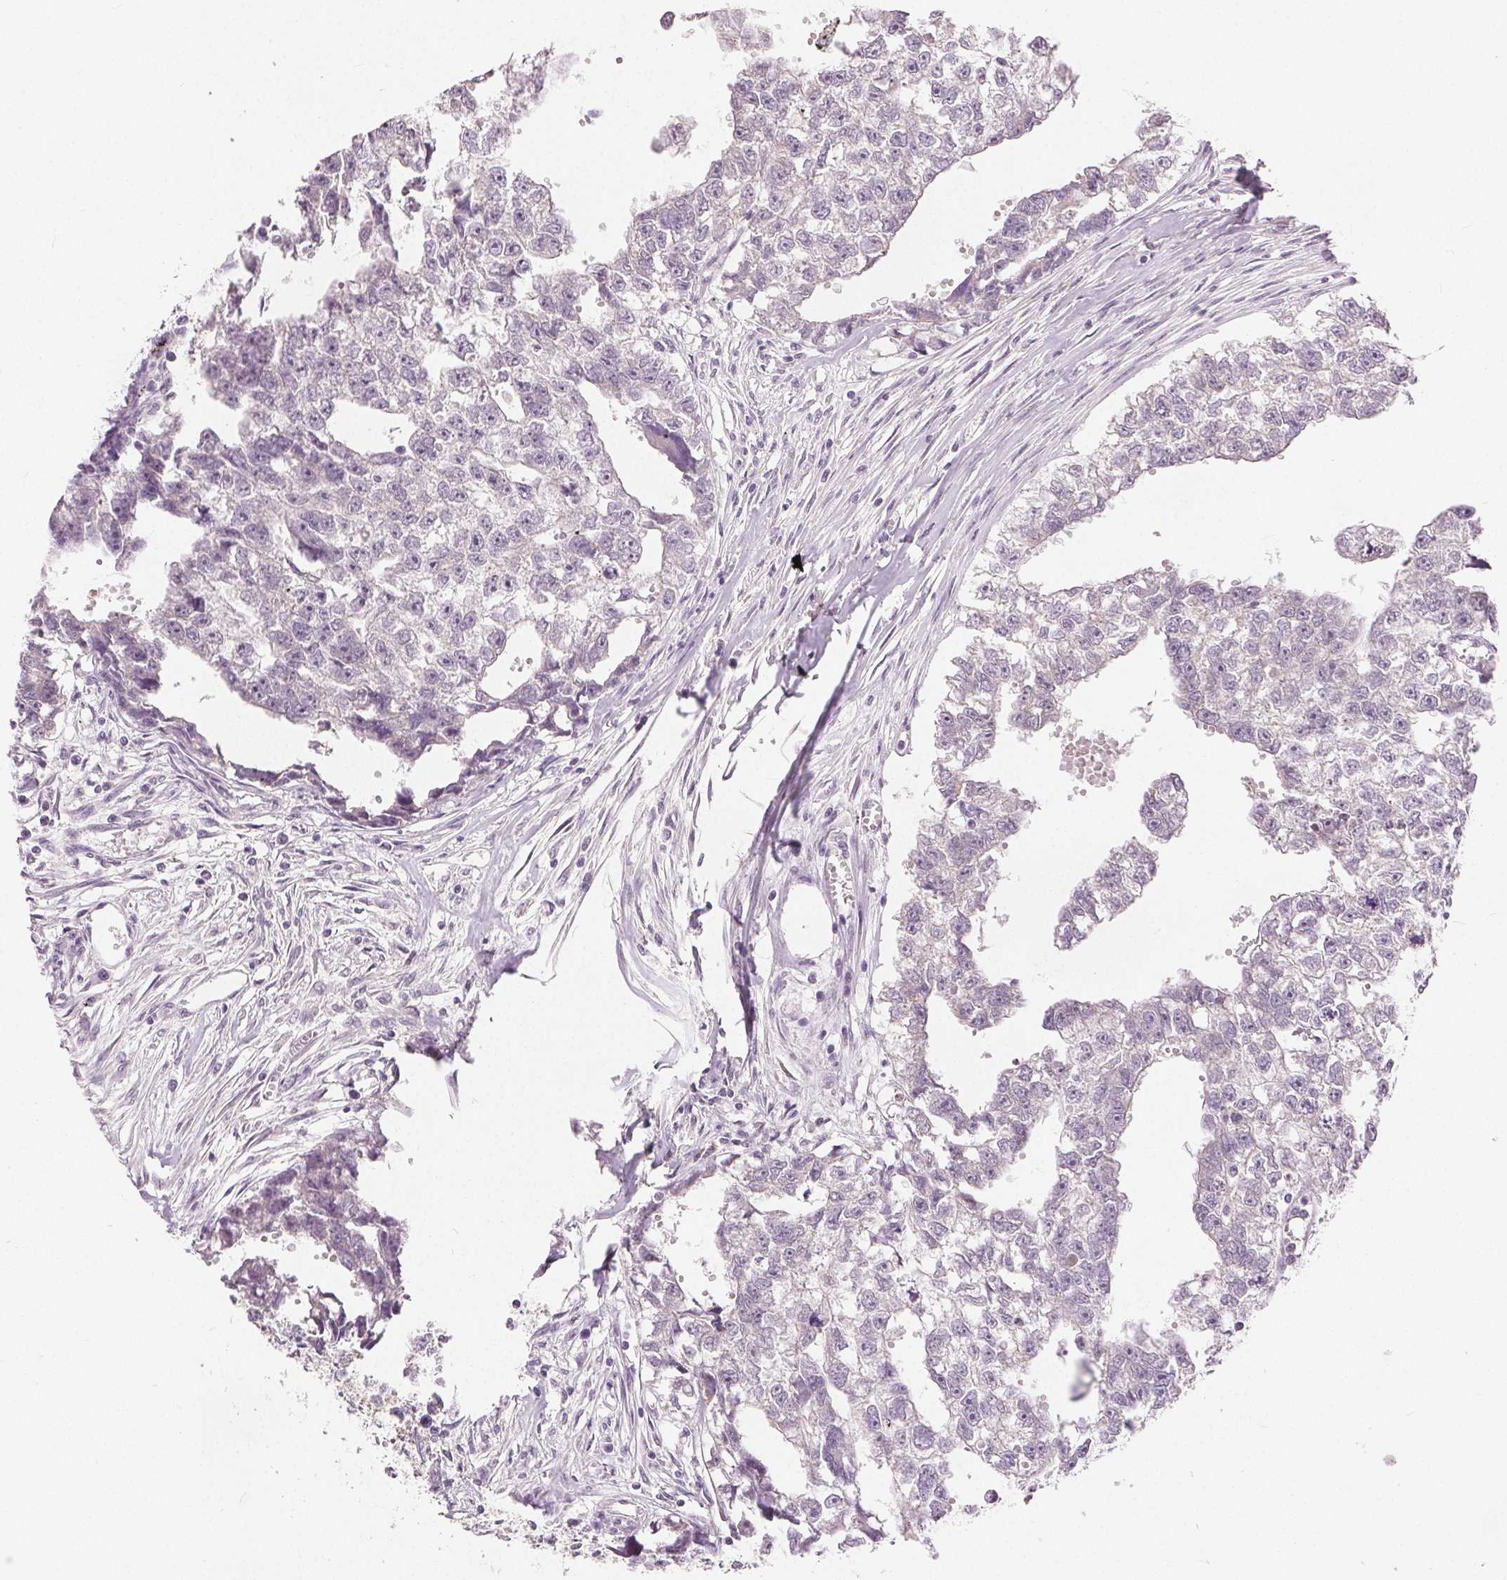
{"staining": {"intensity": "negative", "quantity": "none", "location": "none"}, "tissue": "testis cancer", "cell_type": "Tumor cells", "image_type": "cancer", "snomed": [{"axis": "morphology", "description": "Carcinoma, Embryonal, NOS"}, {"axis": "morphology", "description": "Teratoma, malignant, NOS"}, {"axis": "topography", "description": "Testis"}], "caption": "High magnification brightfield microscopy of testis cancer (teratoma (malignant)) stained with DAB (3,3'-diaminobenzidine) (brown) and counterstained with hematoxylin (blue): tumor cells show no significant staining.", "gene": "CA12", "patient": {"sex": "male", "age": 44}}